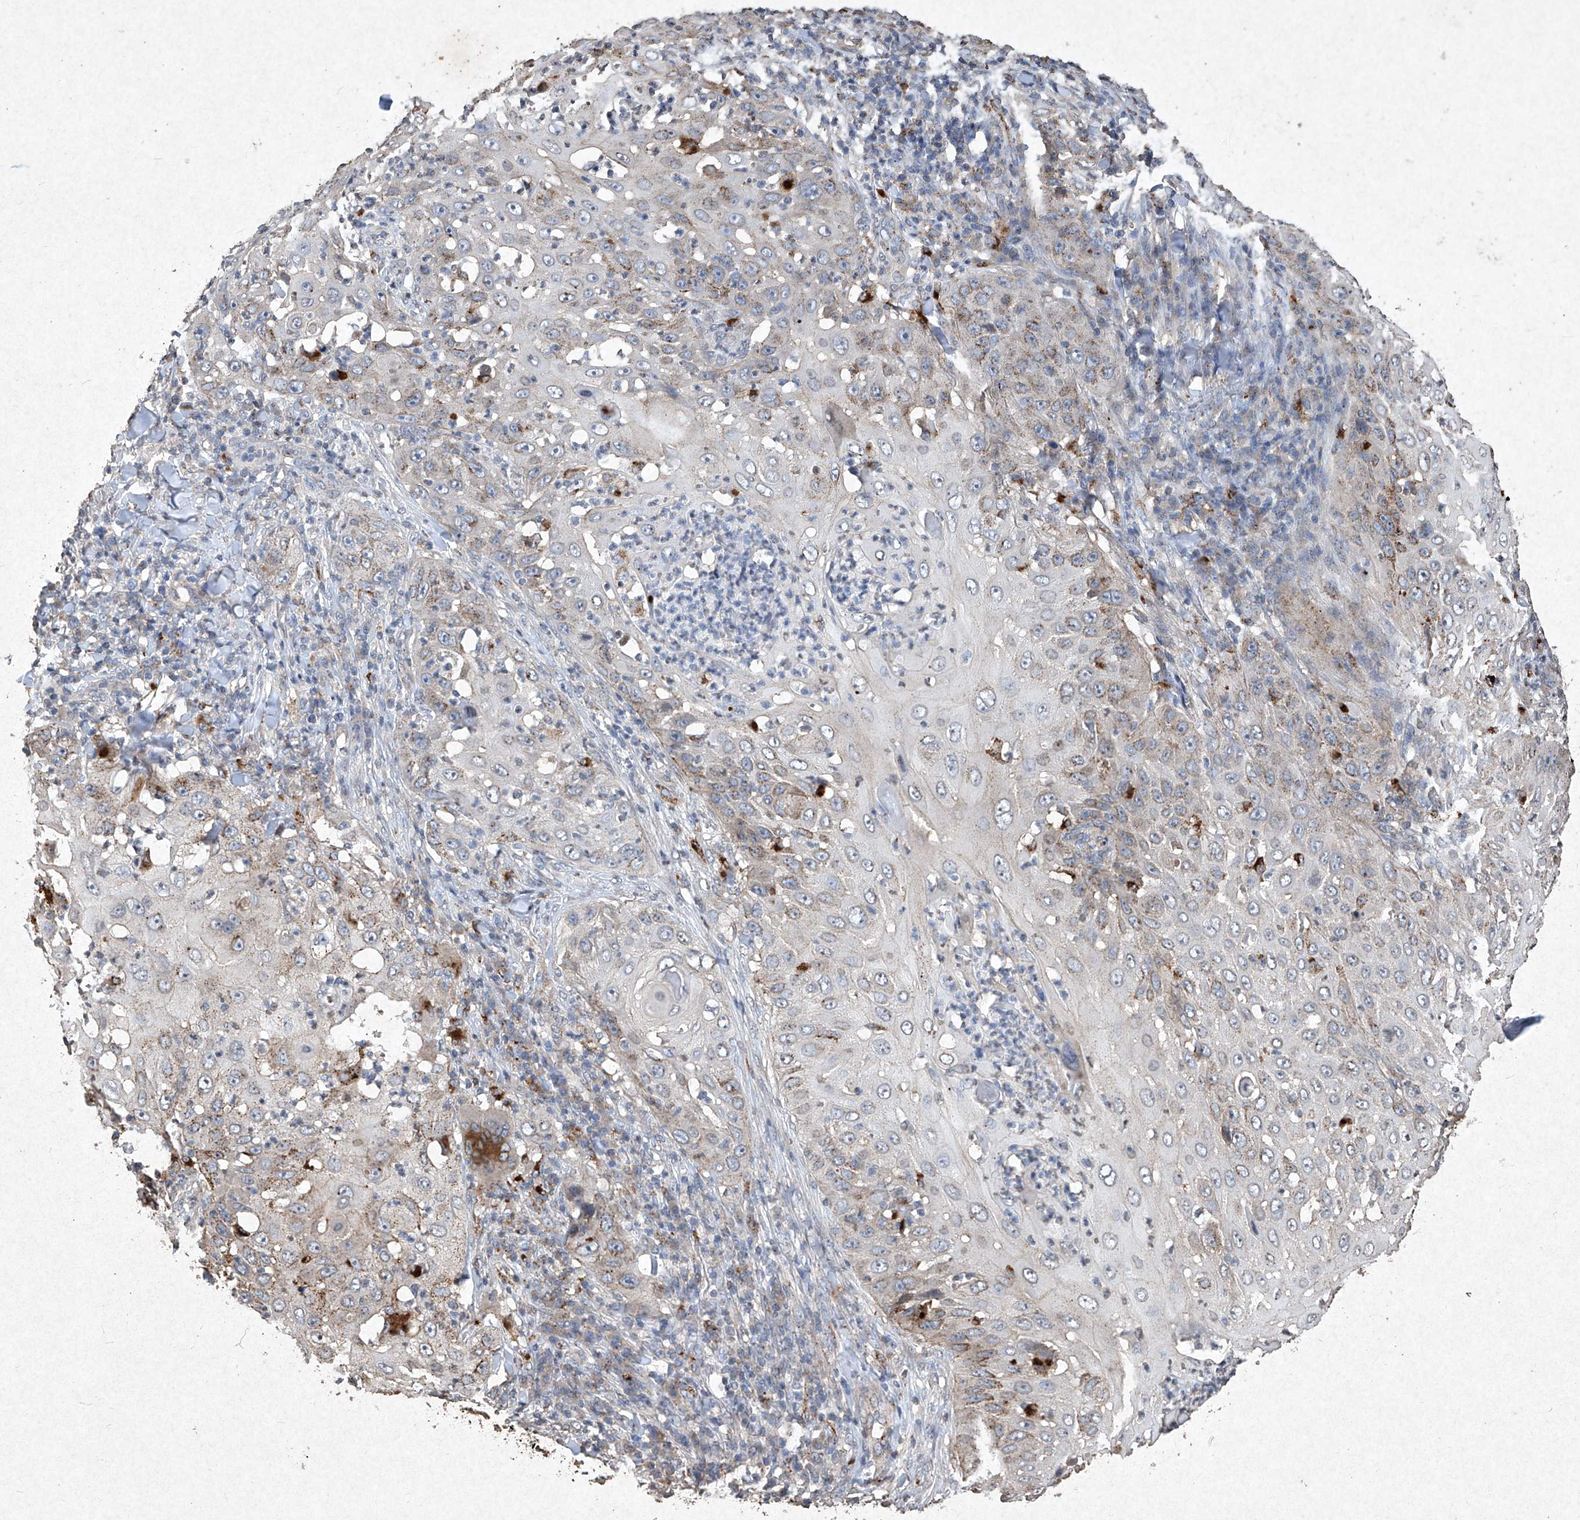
{"staining": {"intensity": "moderate", "quantity": "25%-75%", "location": "cytoplasmic/membranous"}, "tissue": "skin cancer", "cell_type": "Tumor cells", "image_type": "cancer", "snomed": [{"axis": "morphology", "description": "Squamous cell carcinoma, NOS"}, {"axis": "topography", "description": "Skin"}], "caption": "Squamous cell carcinoma (skin) stained with IHC shows moderate cytoplasmic/membranous staining in about 25%-75% of tumor cells.", "gene": "MED16", "patient": {"sex": "female", "age": 44}}